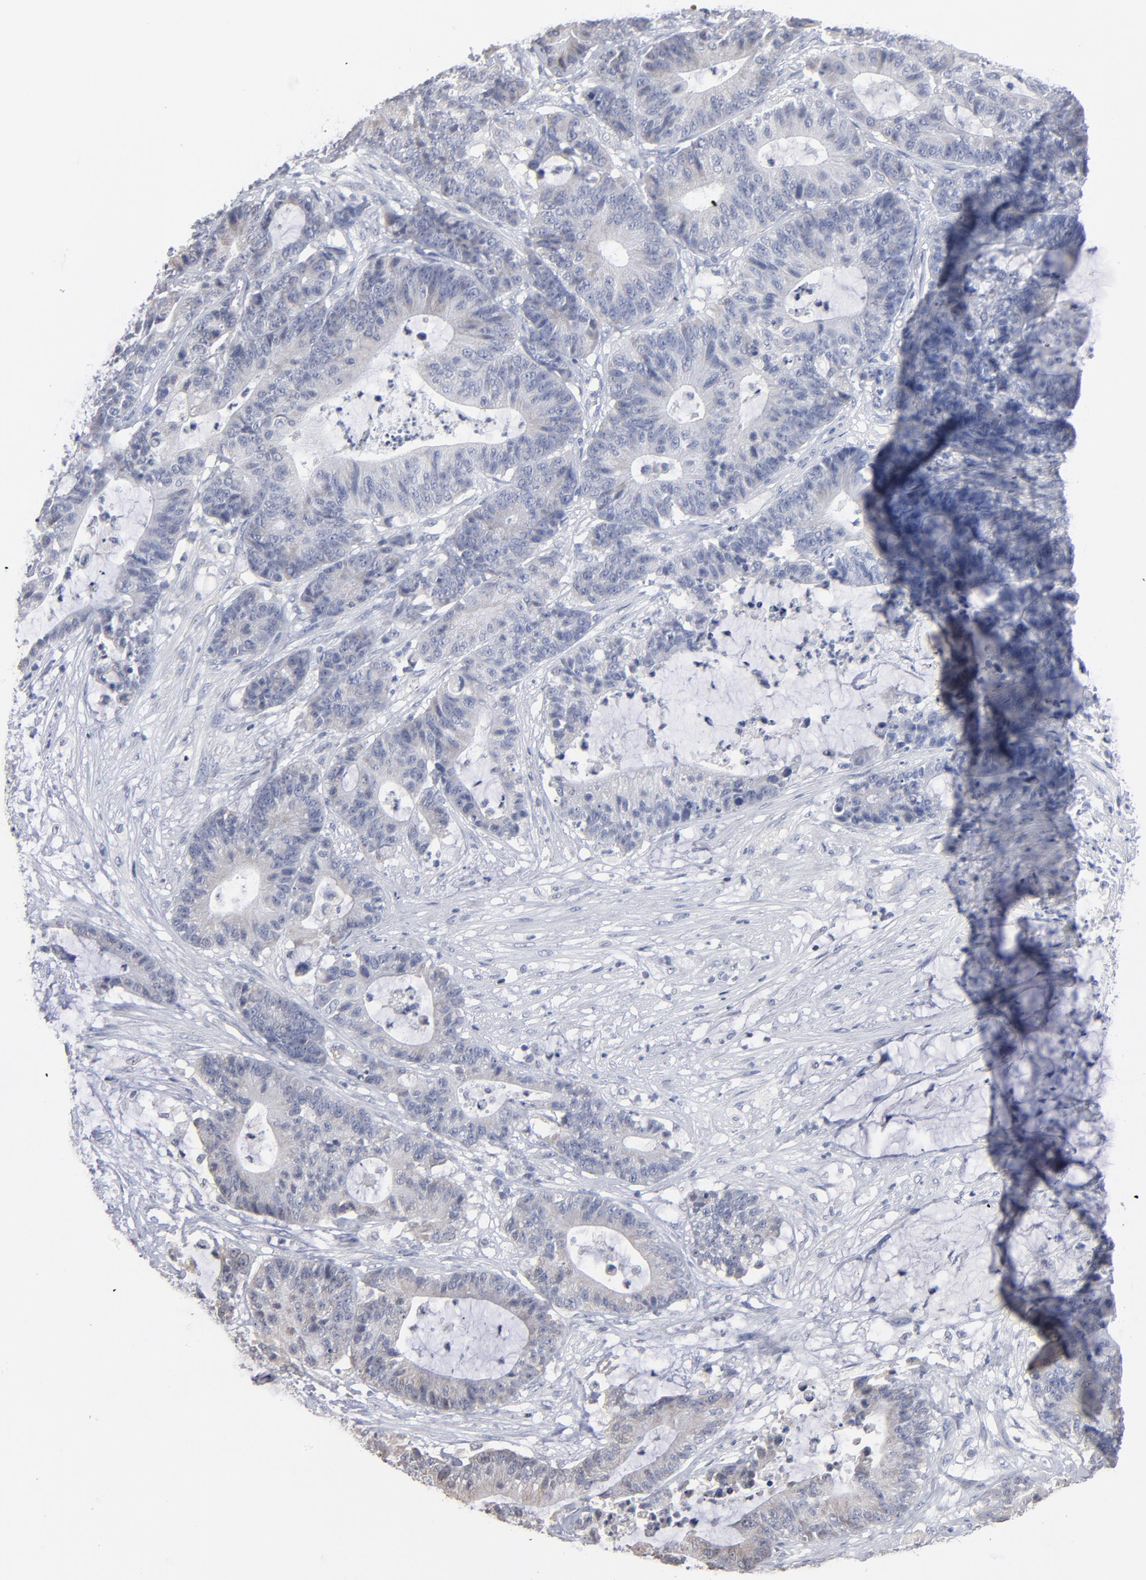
{"staining": {"intensity": "negative", "quantity": "none", "location": "none"}, "tissue": "colorectal cancer", "cell_type": "Tumor cells", "image_type": "cancer", "snomed": [{"axis": "morphology", "description": "Adenocarcinoma, NOS"}, {"axis": "topography", "description": "Colon"}], "caption": "The IHC photomicrograph has no significant expression in tumor cells of colorectal adenocarcinoma tissue. (DAB (3,3'-diaminobenzidine) immunohistochemistry (IHC) with hematoxylin counter stain).", "gene": "RPH3A", "patient": {"sex": "female", "age": 84}}